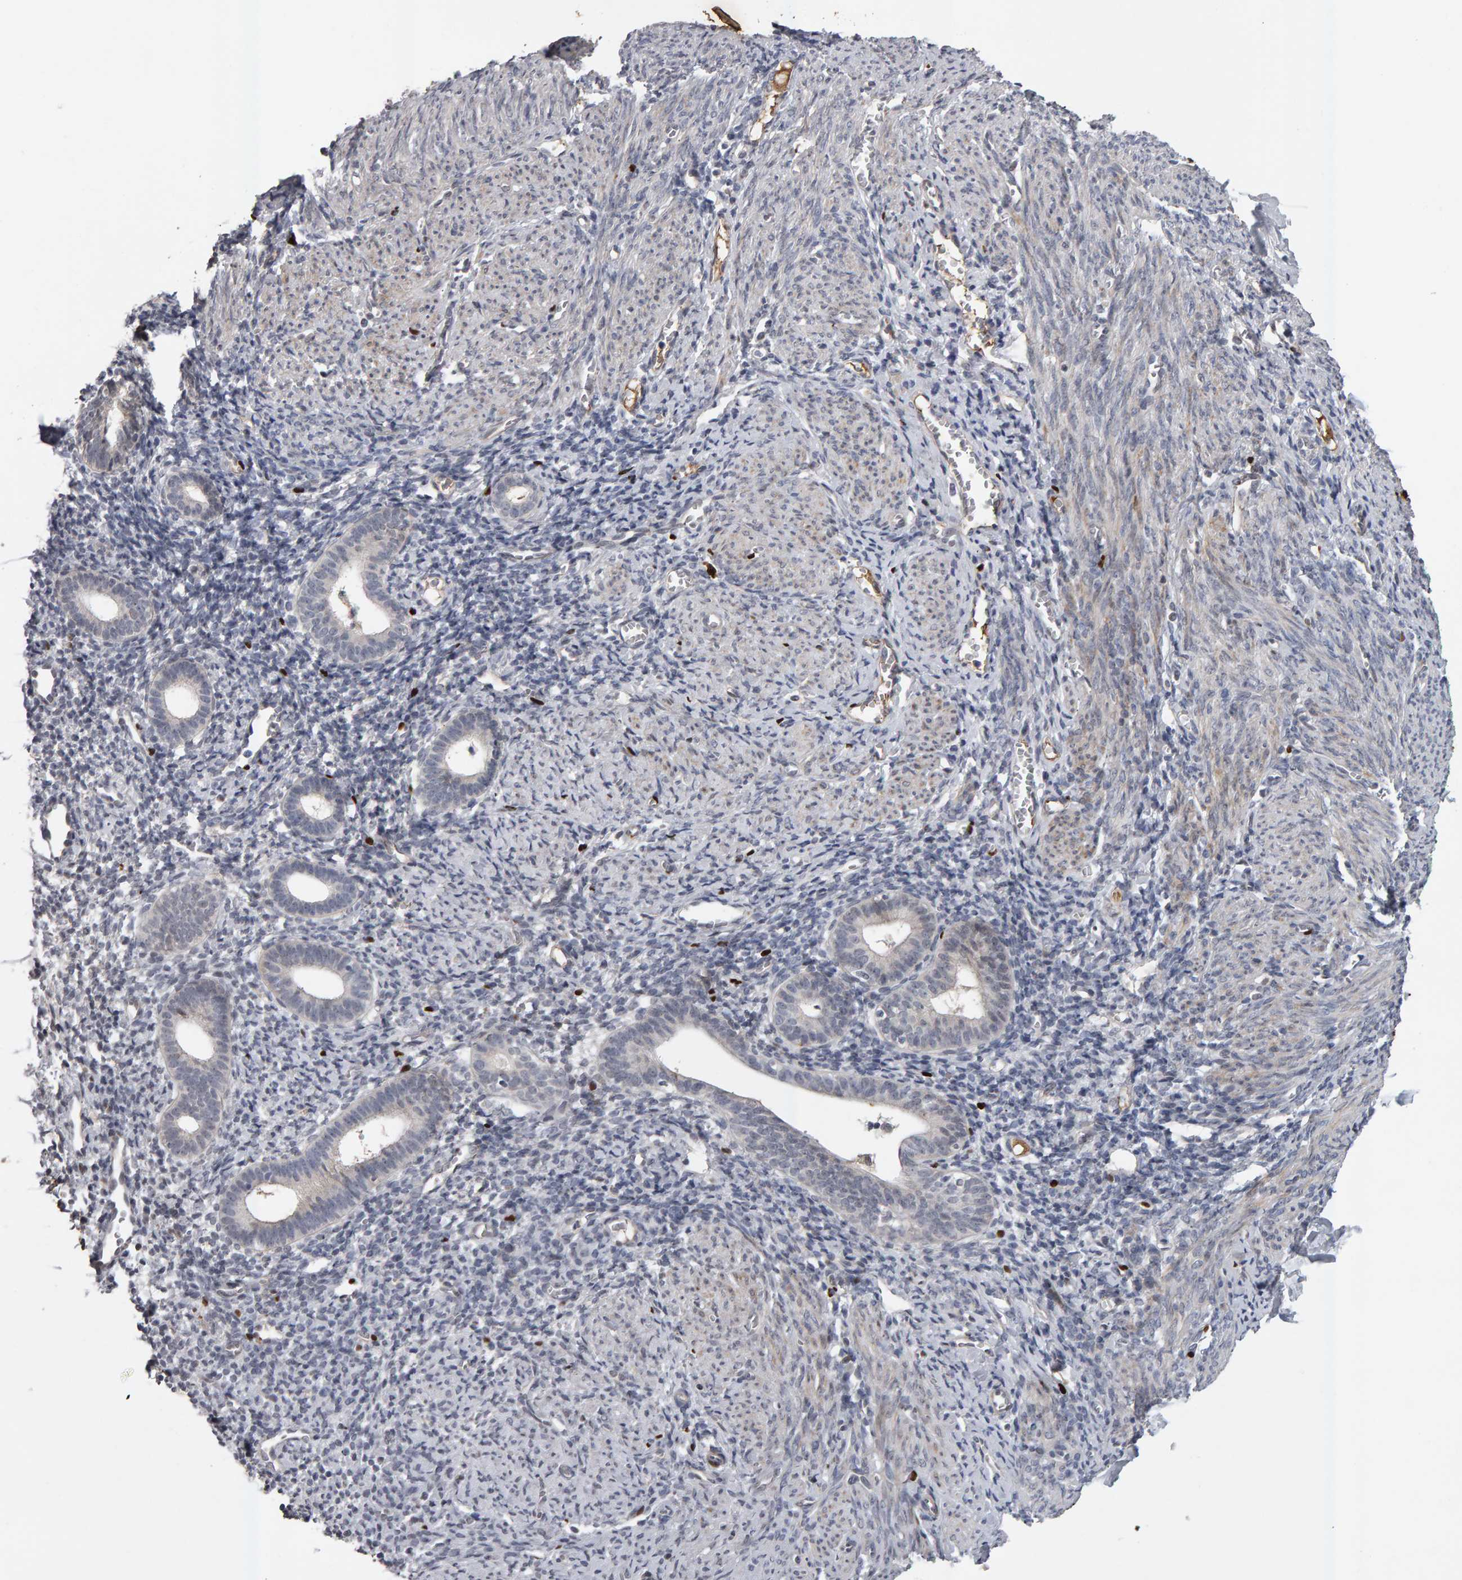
{"staining": {"intensity": "negative", "quantity": "none", "location": "none"}, "tissue": "endometrium", "cell_type": "Cells in endometrial stroma", "image_type": "normal", "snomed": [{"axis": "morphology", "description": "Normal tissue, NOS"}, {"axis": "morphology", "description": "Adenocarcinoma, NOS"}, {"axis": "topography", "description": "Endometrium"}], "caption": "This is an immunohistochemistry (IHC) histopathology image of normal endometrium. There is no positivity in cells in endometrial stroma.", "gene": "IPO8", "patient": {"sex": "female", "age": 57}}